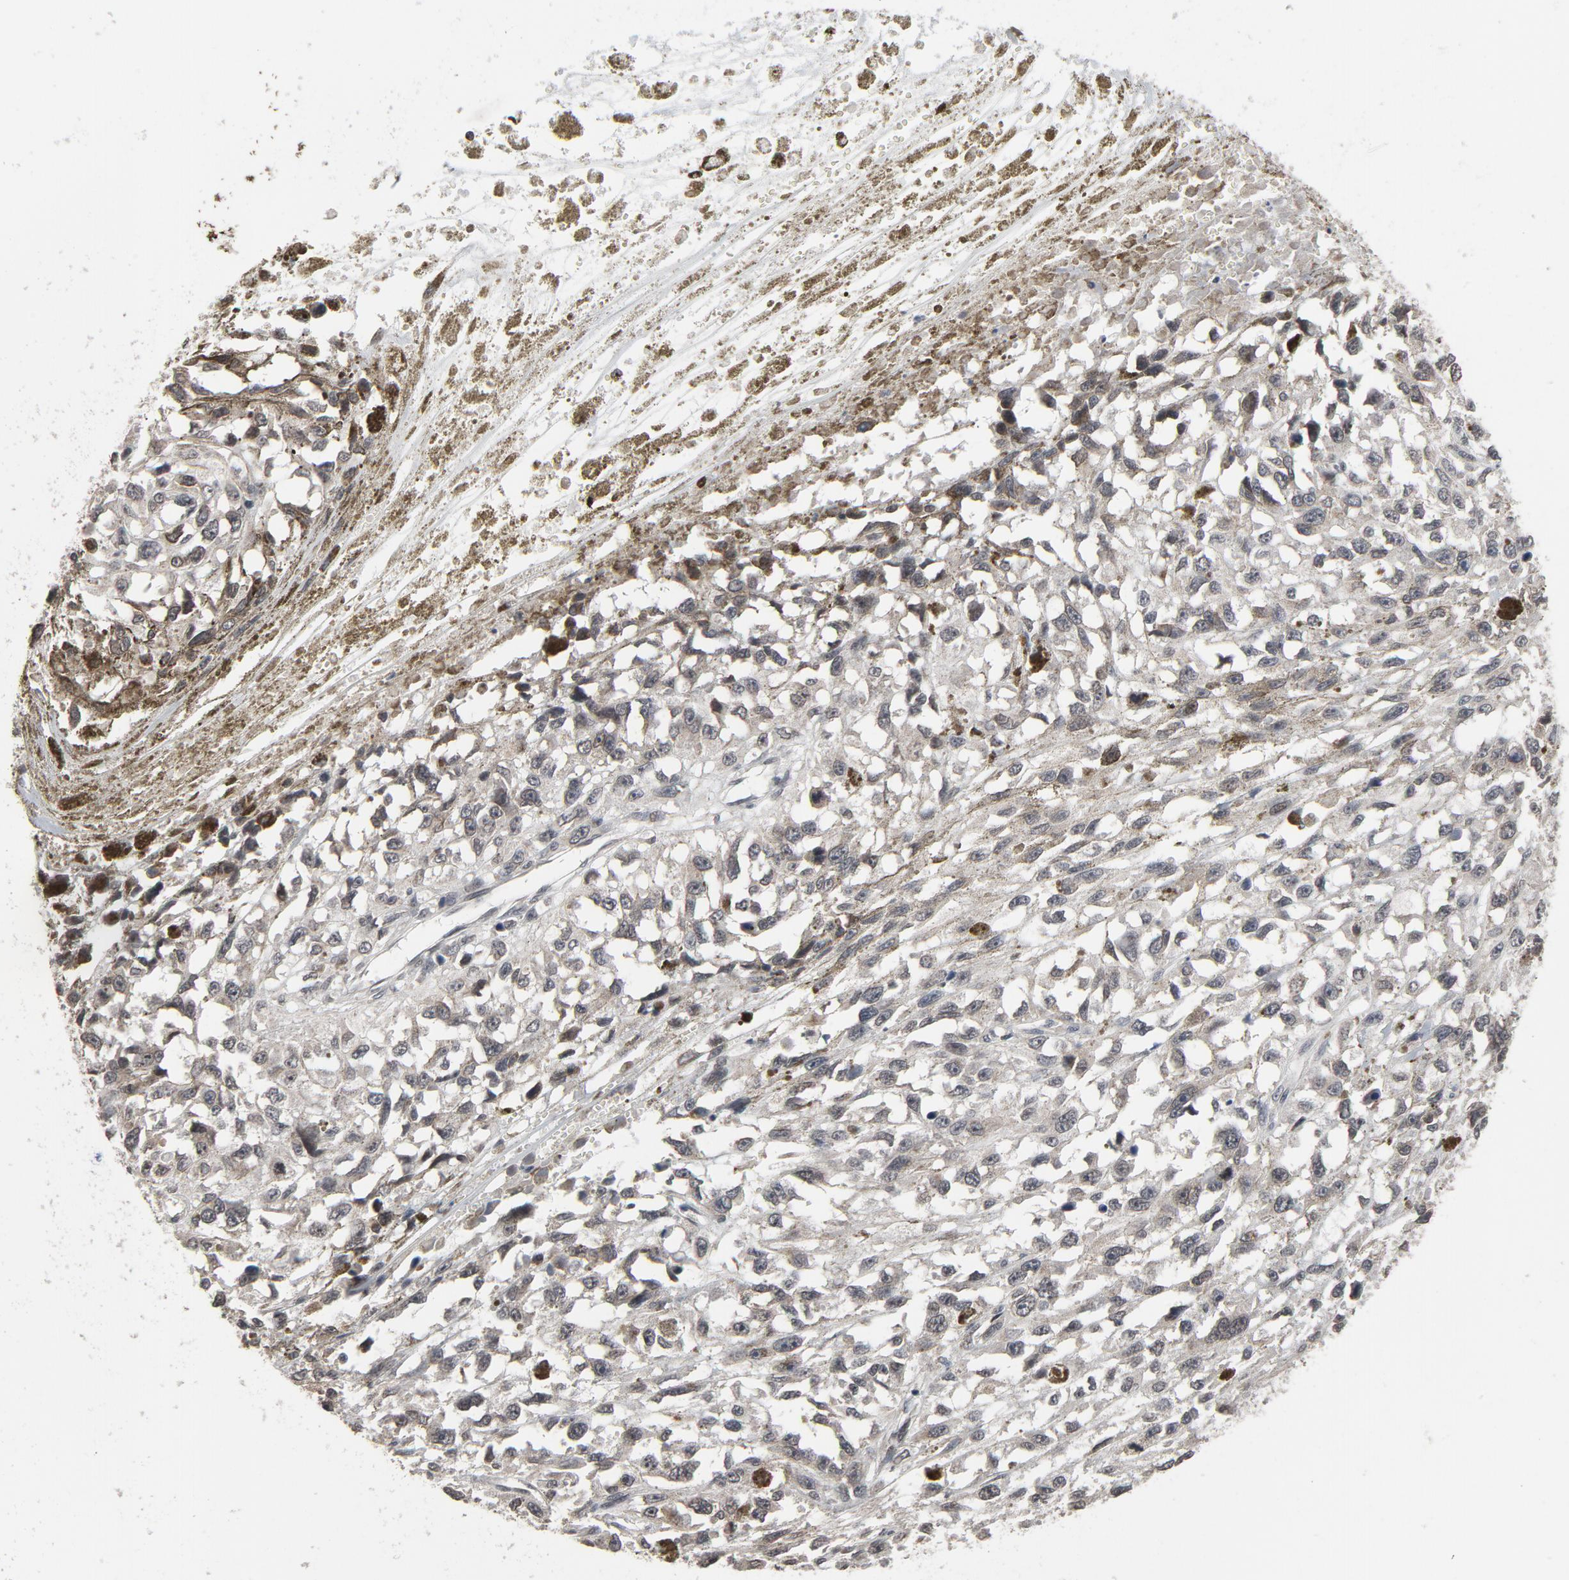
{"staining": {"intensity": "weak", "quantity": "25%-75%", "location": "cytoplasmic/membranous,nuclear"}, "tissue": "melanoma", "cell_type": "Tumor cells", "image_type": "cancer", "snomed": [{"axis": "morphology", "description": "Malignant melanoma, Metastatic site"}, {"axis": "topography", "description": "Lymph node"}], "caption": "A brown stain shows weak cytoplasmic/membranous and nuclear positivity of a protein in human melanoma tumor cells. Ihc stains the protein in brown and the nuclei are stained blue.", "gene": "POM121", "patient": {"sex": "male", "age": 59}}